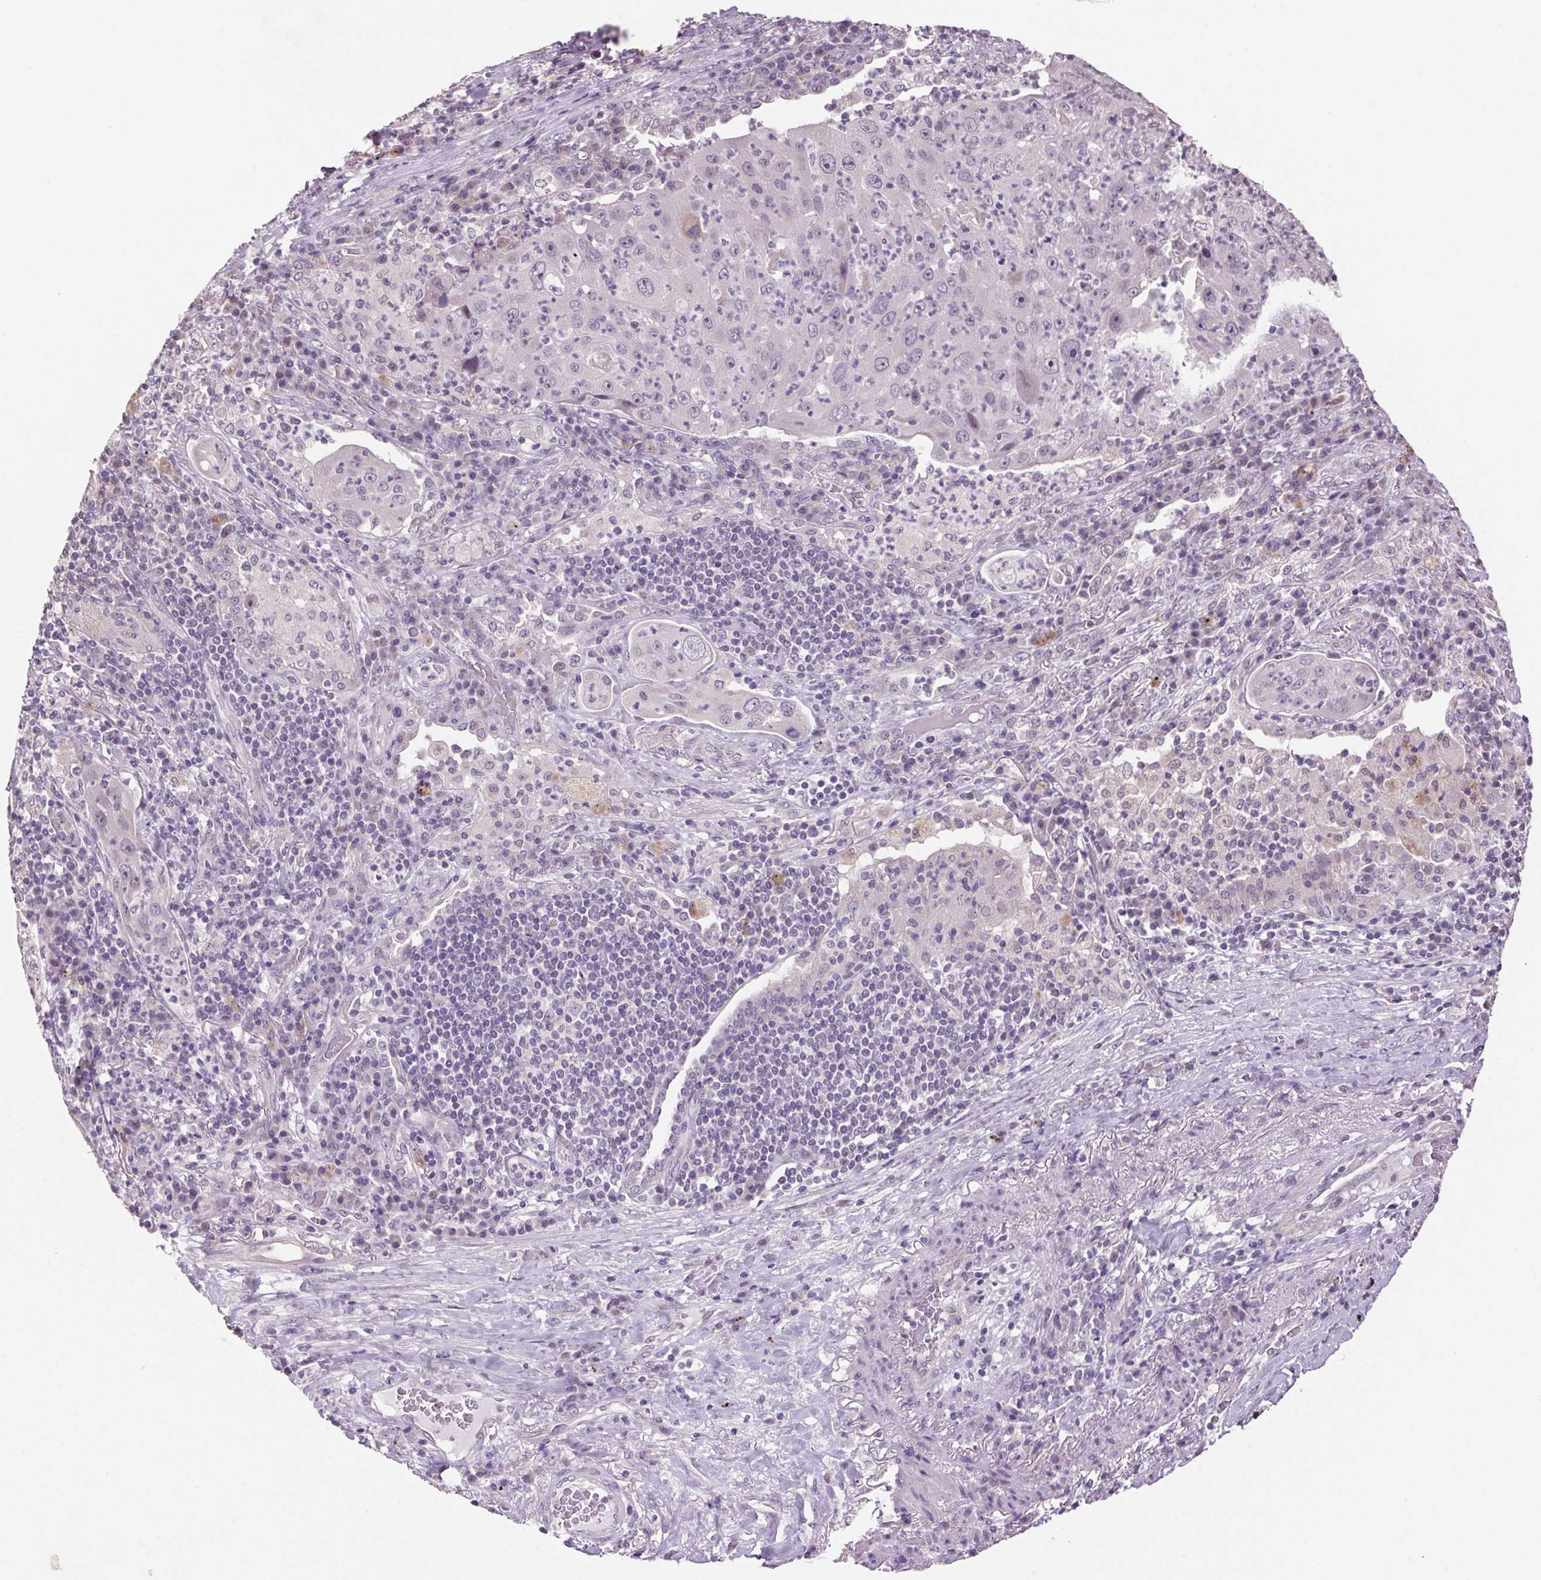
{"staining": {"intensity": "negative", "quantity": "none", "location": "none"}, "tissue": "lung cancer", "cell_type": "Tumor cells", "image_type": "cancer", "snomed": [{"axis": "morphology", "description": "Squamous cell carcinoma, NOS"}, {"axis": "topography", "description": "Lung"}], "caption": "Immunohistochemistry of lung cancer (squamous cell carcinoma) reveals no staining in tumor cells. The staining is performed using DAB (3,3'-diaminobenzidine) brown chromogen with nuclei counter-stained in using hematoxylin.", "gene": "VWA3B", "patient": {"sex": "female", "age": 59}}